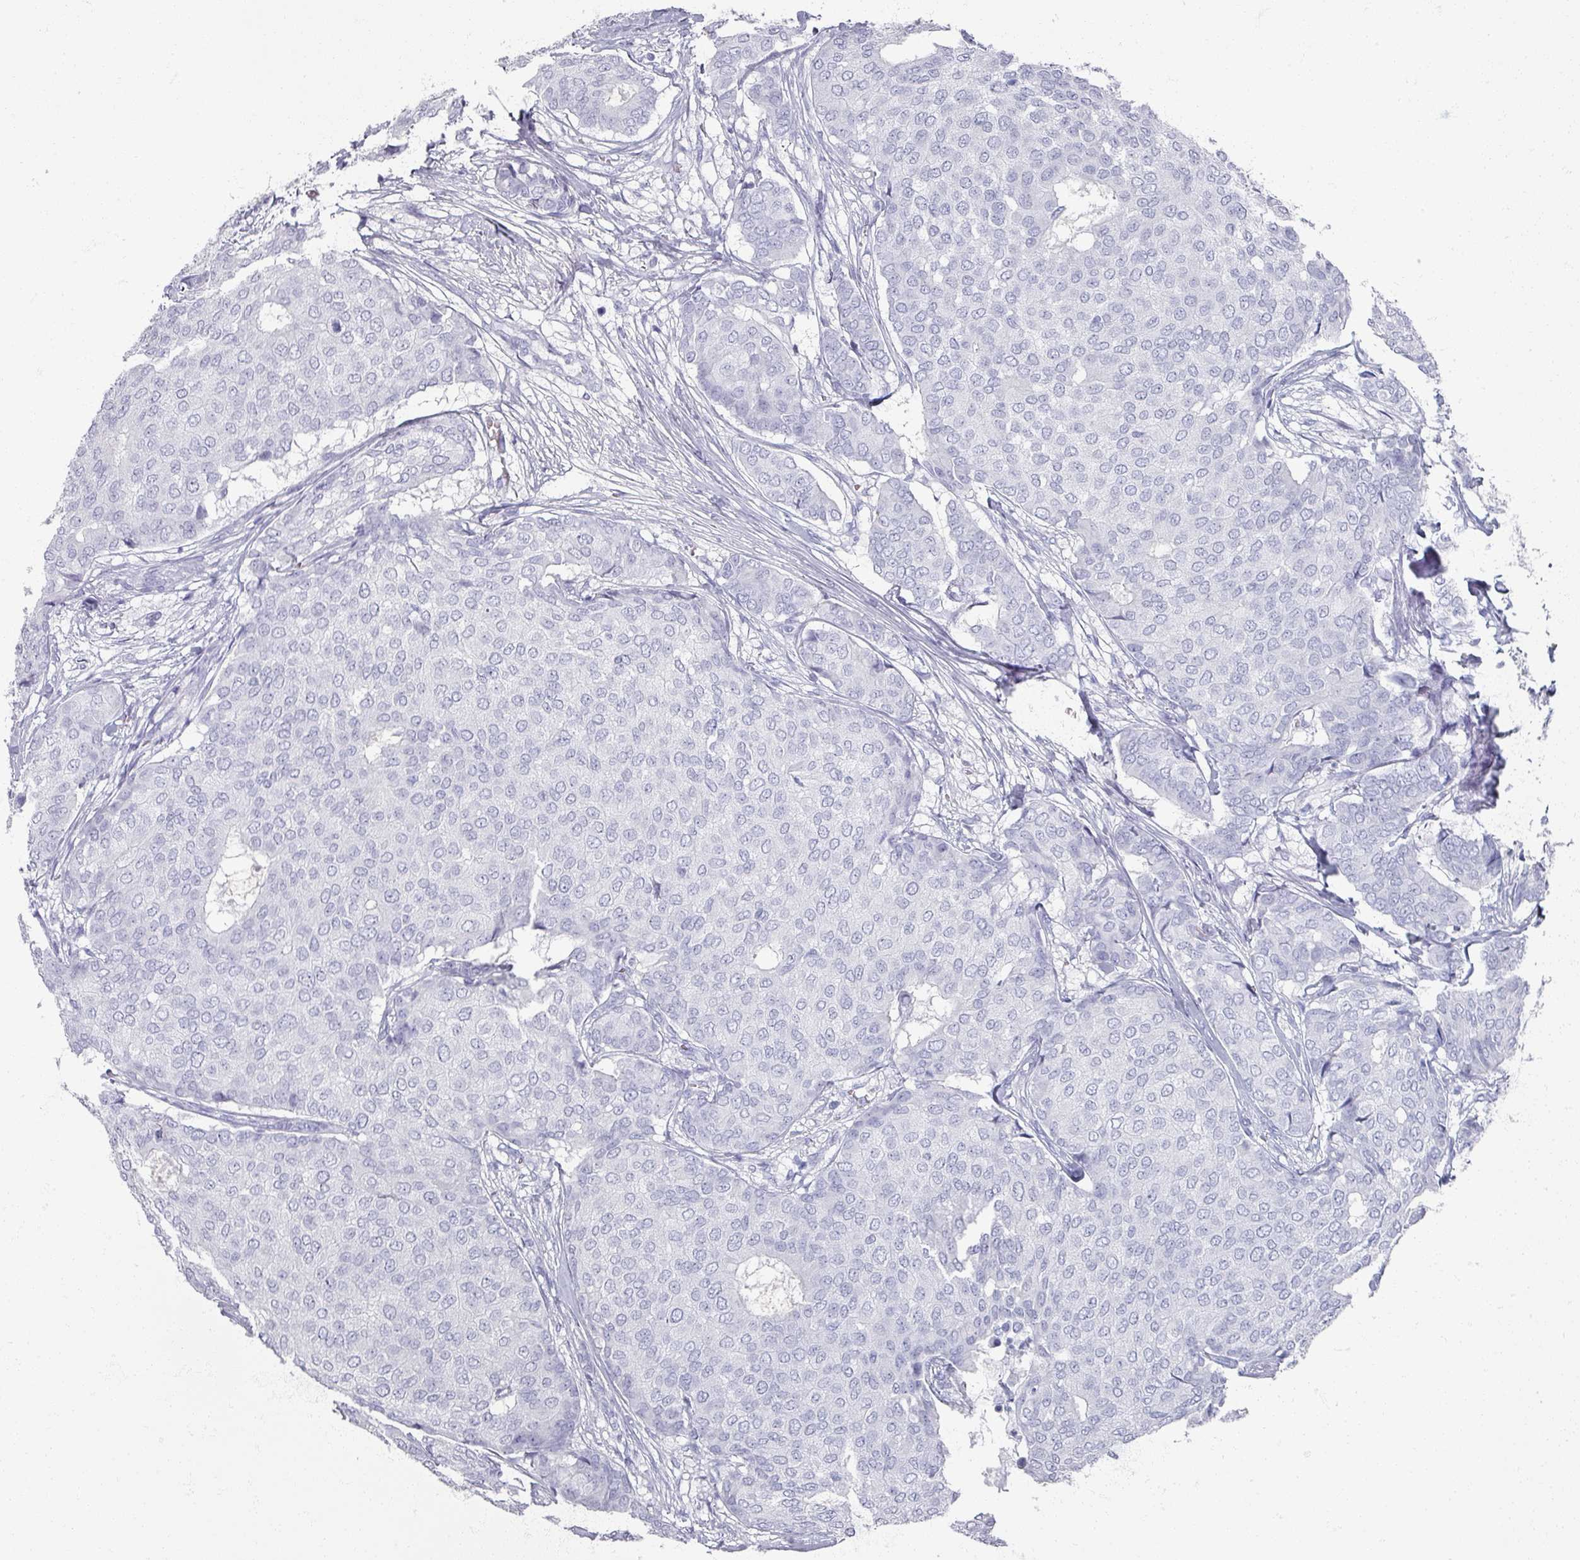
{"staining": {"intensity": "negative", "quantity": "none", "location": "none"}, "tissue": "breast cancer", "cell_type": "Tumor cells", "image_type": "cancer", "snomed": [{"axis": "morphology", "description": "Duct carcinoma"}, {"axis": "topography", "description": "Breast"}], "caption": "The immunohistochemistry image has no significant positivity in tumor cells of invasive ductal carcinoma (breast) tissue.", "gene": "OMG", "patient": {"sex": "female", "age": 75}}